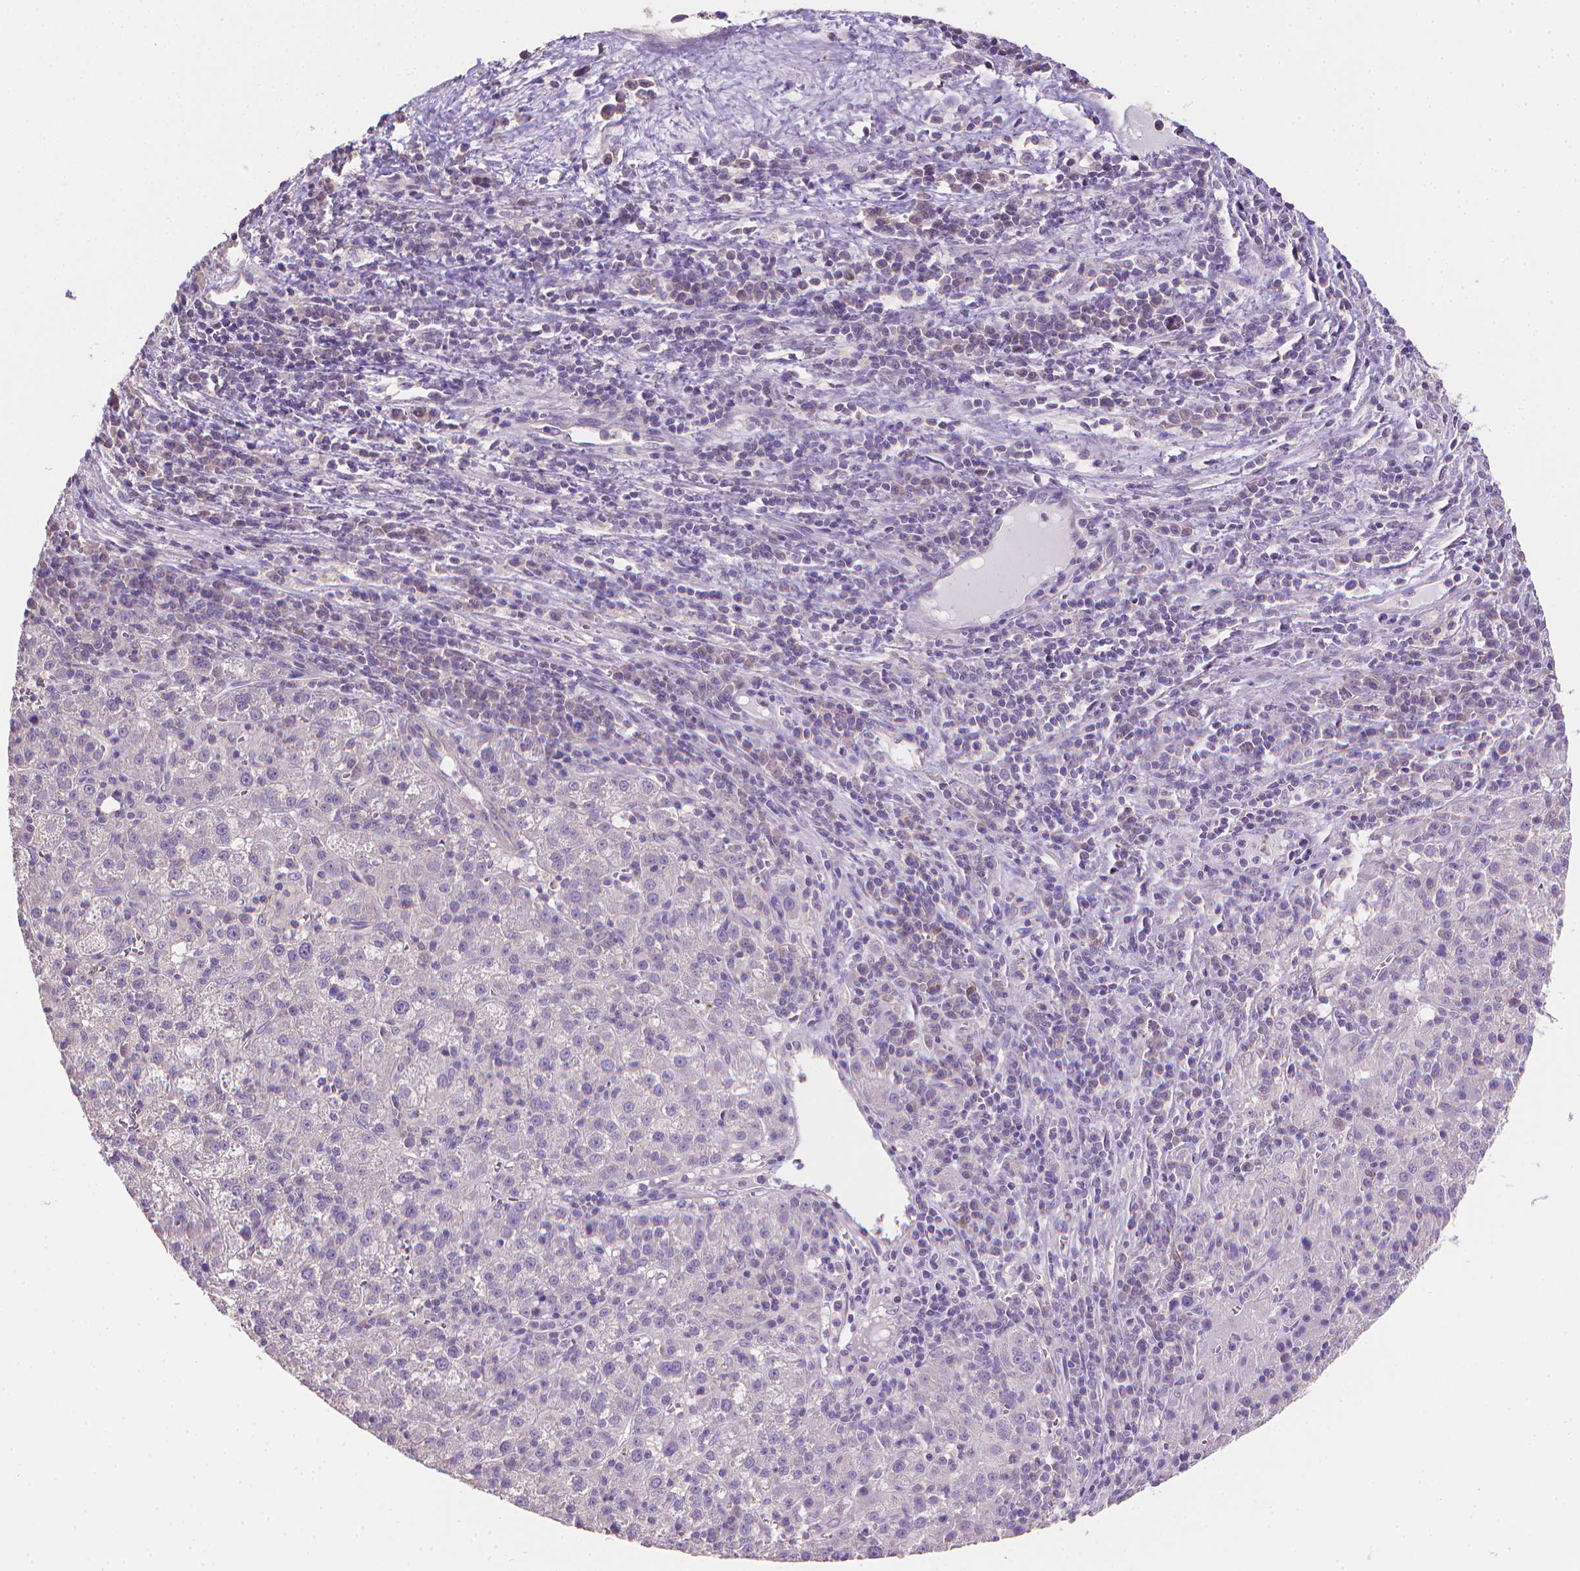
{"staining": {"intensity": "negative", "quantity": "none", "location": "none"}, "tissue": "liver cancer", "cell_type": "Tumor cells", "image_type": "cancer", "snomed": [{"axis": "morphology", "description": "Carcinoma, Hepatocellular, NOS"}, {"axis": "topography", "description": "Liver"}], "caption": "Tumor cells are negative for protein expression in human liver hepatocellular carcinoma.", "gene": "CATIP", "patient": {"sex": "female", "age": 60}}